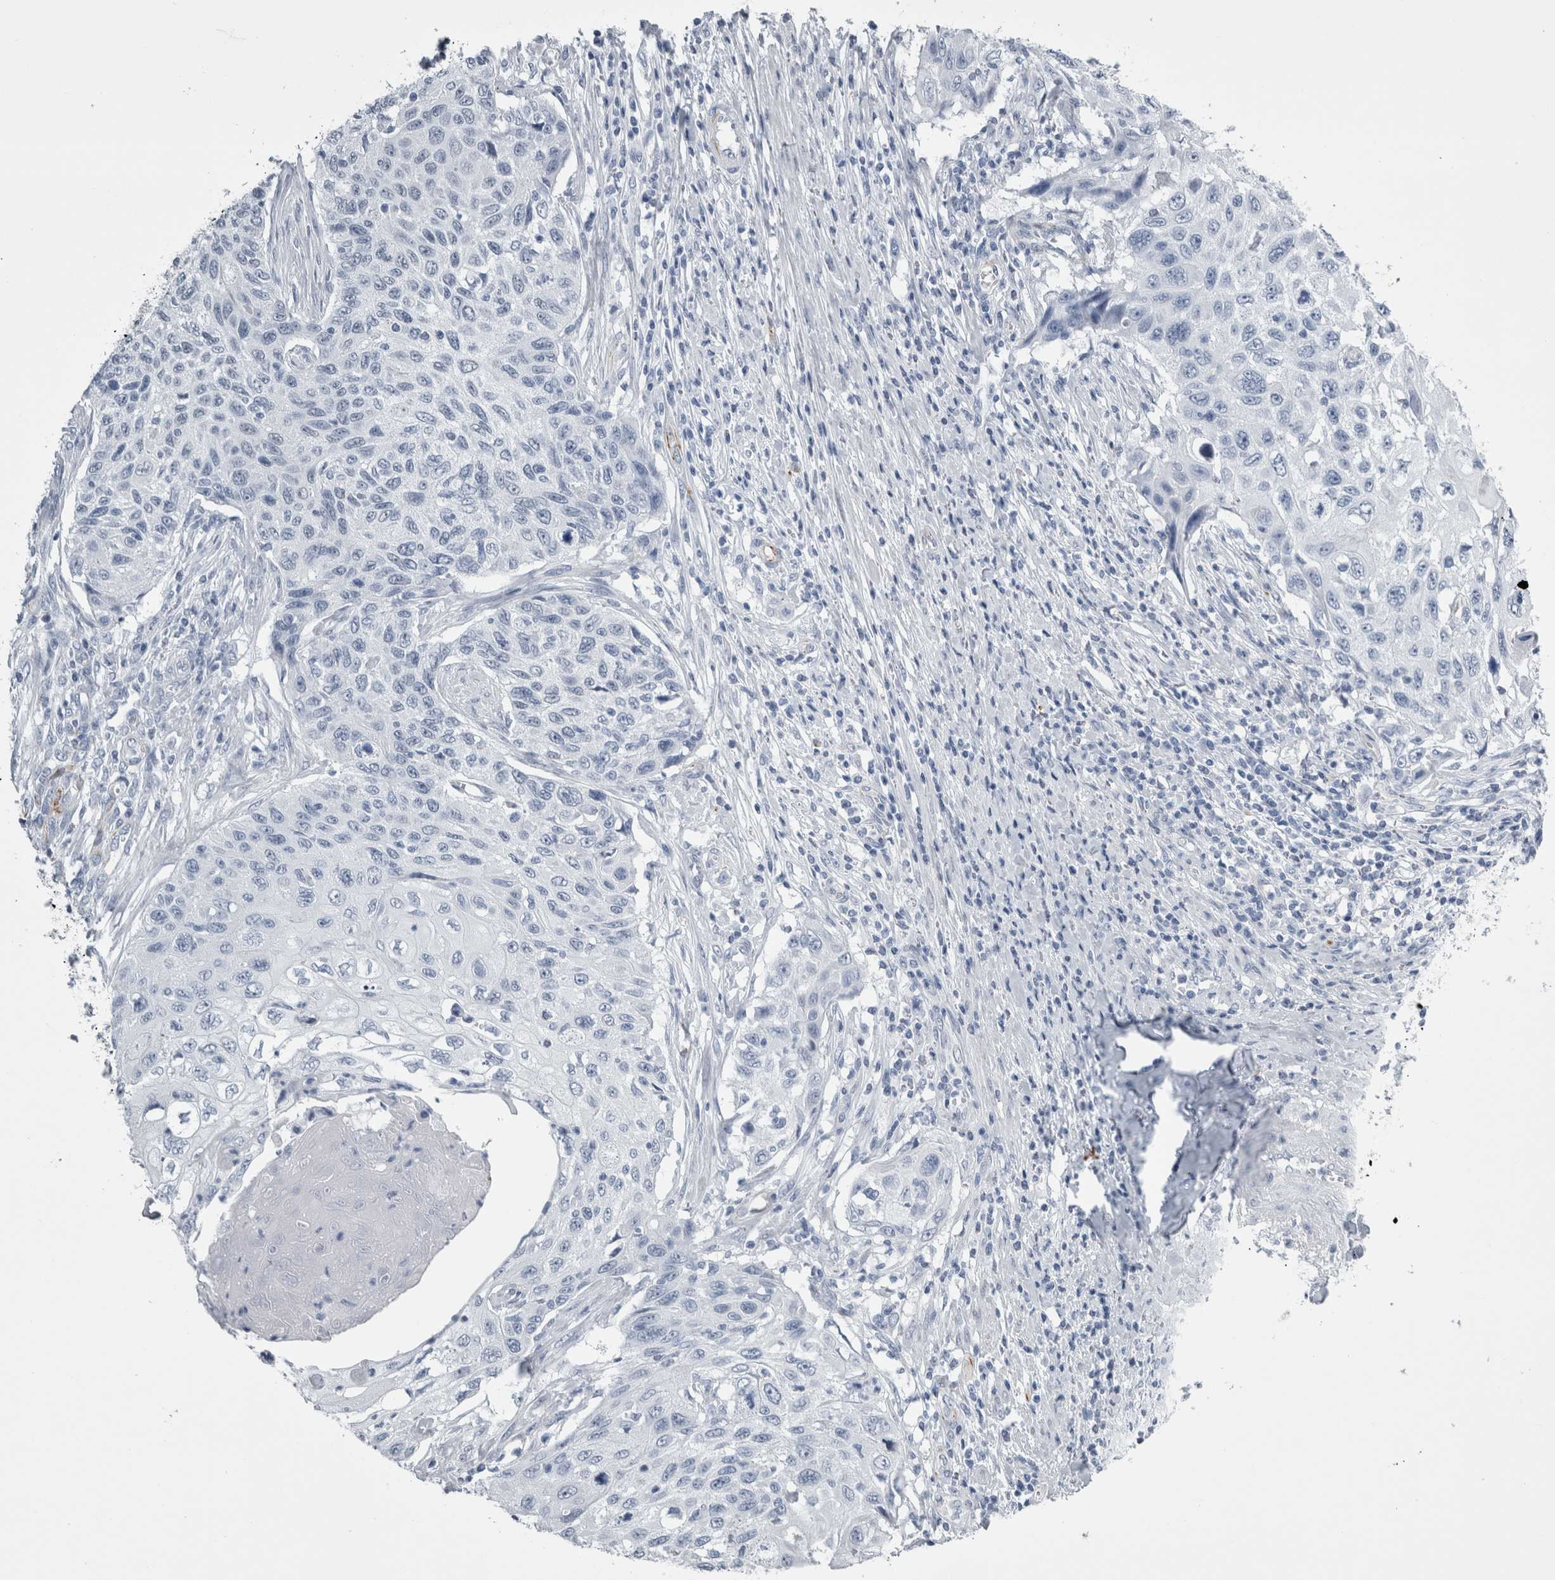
{"staining": {"intensity": "negative", "quantity": "none", "location": "none"}, "tissue": "cervical cancer", "cell_type": "Tumor cells", "image_type": "cancer", "snomed": [{"axis": "morphology", "description": "Squamous cell carcinoma, NOS"}, {"axis": "topography", "description": "Cervix"}], "caption": "This is a micrograph of immunohistochemistry (IHC) staining of squamous cell carcinoma (cervical), which shows no expression in tumor cells.", "gene": "VWDE", "patient": {"sex": "female", "age": 70}}